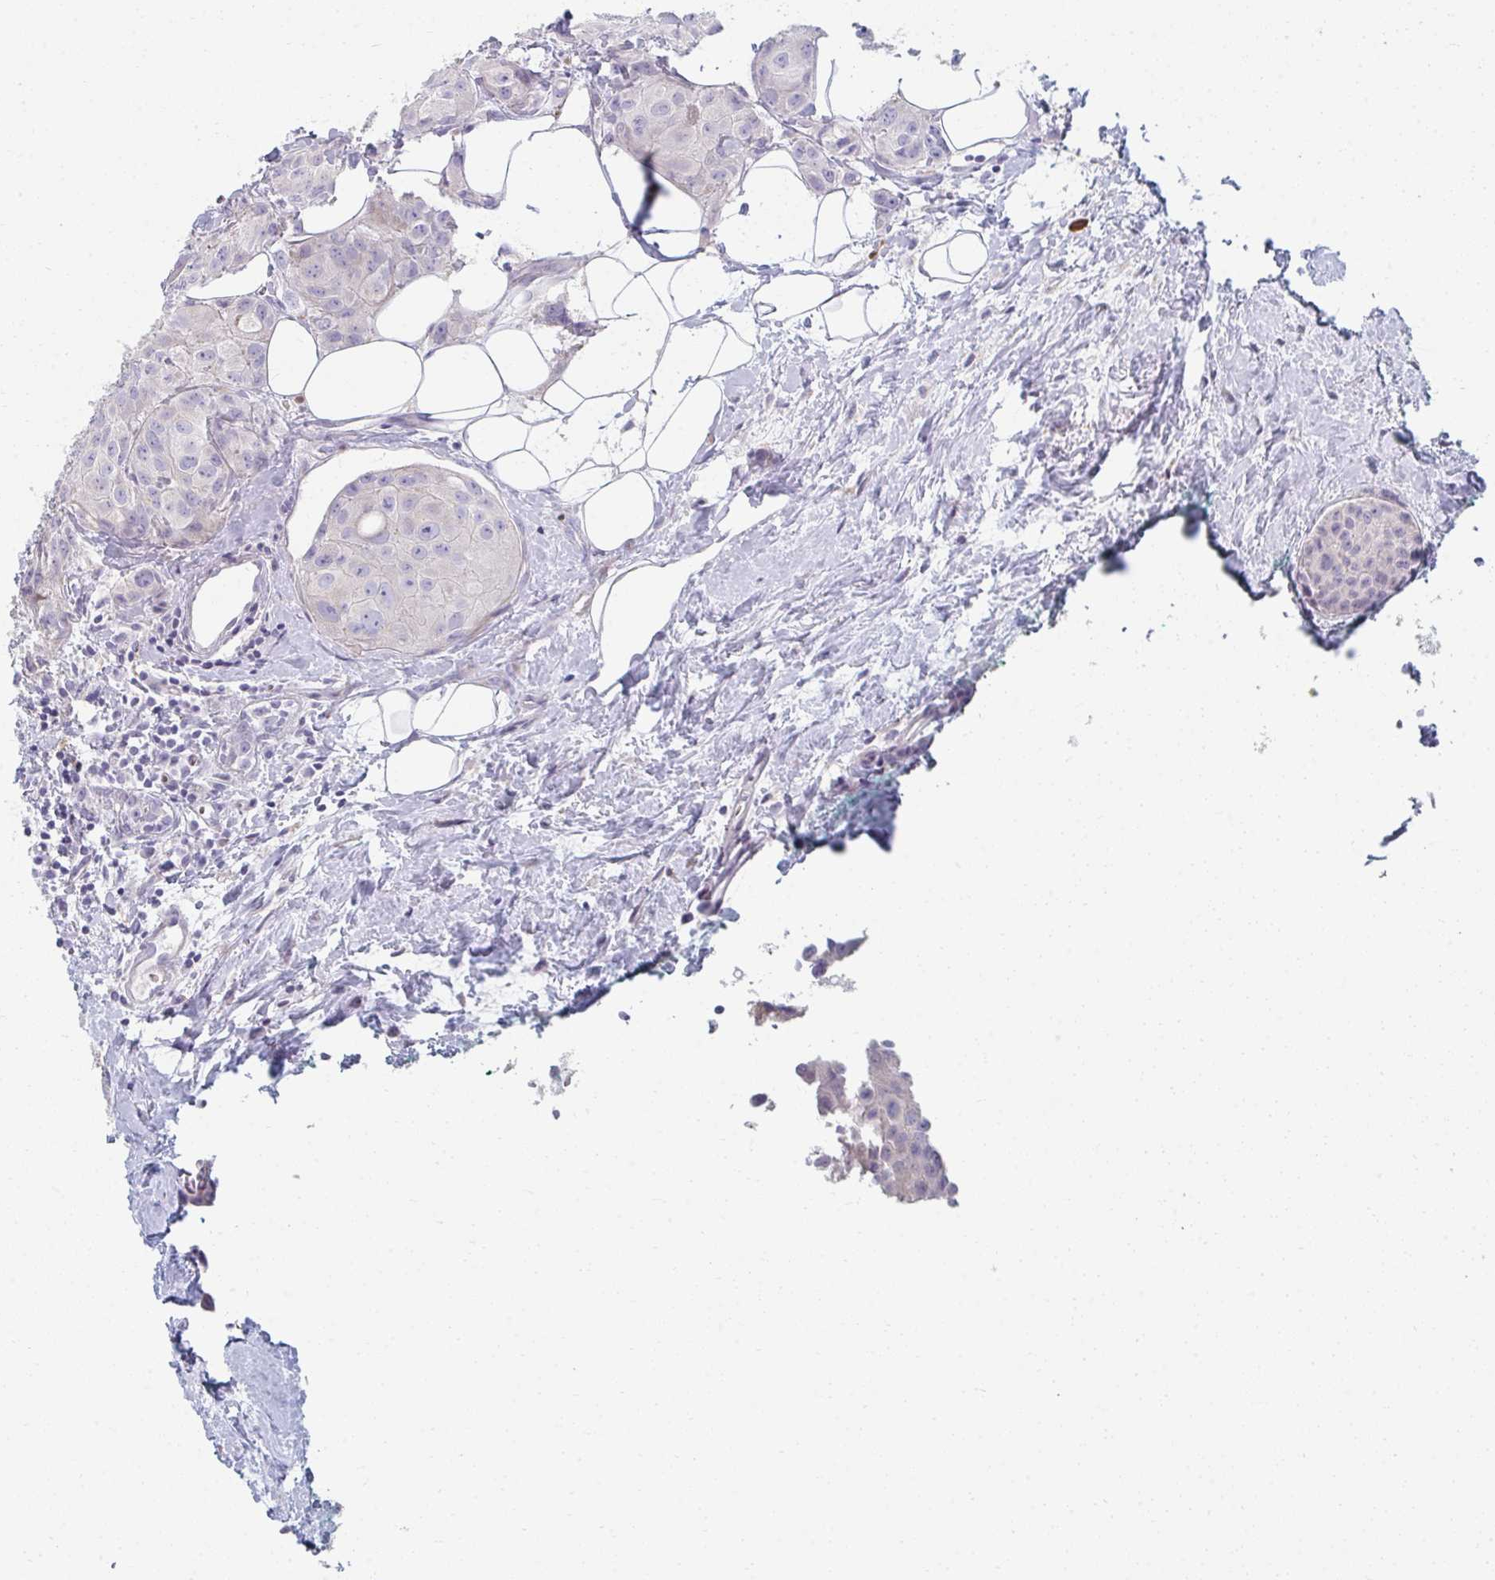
{"staining": {"intensity": "negative", "quantity": "none", "location": "none"}, "tissue": "breast cancer", "cell_type": "Tumor cells", "image_type": "cancer", "snomed": [{"axis": "morphology", "description": "Duct carcinoma"}, {"axis": "topography", "description": "Breast"}], "caption": "Breast cancer was stained to show a protein in brown. There is no significant staining in tumor cells.", "gene": "EIF1AD", "patient": {"sex": "female", "age": 43}}